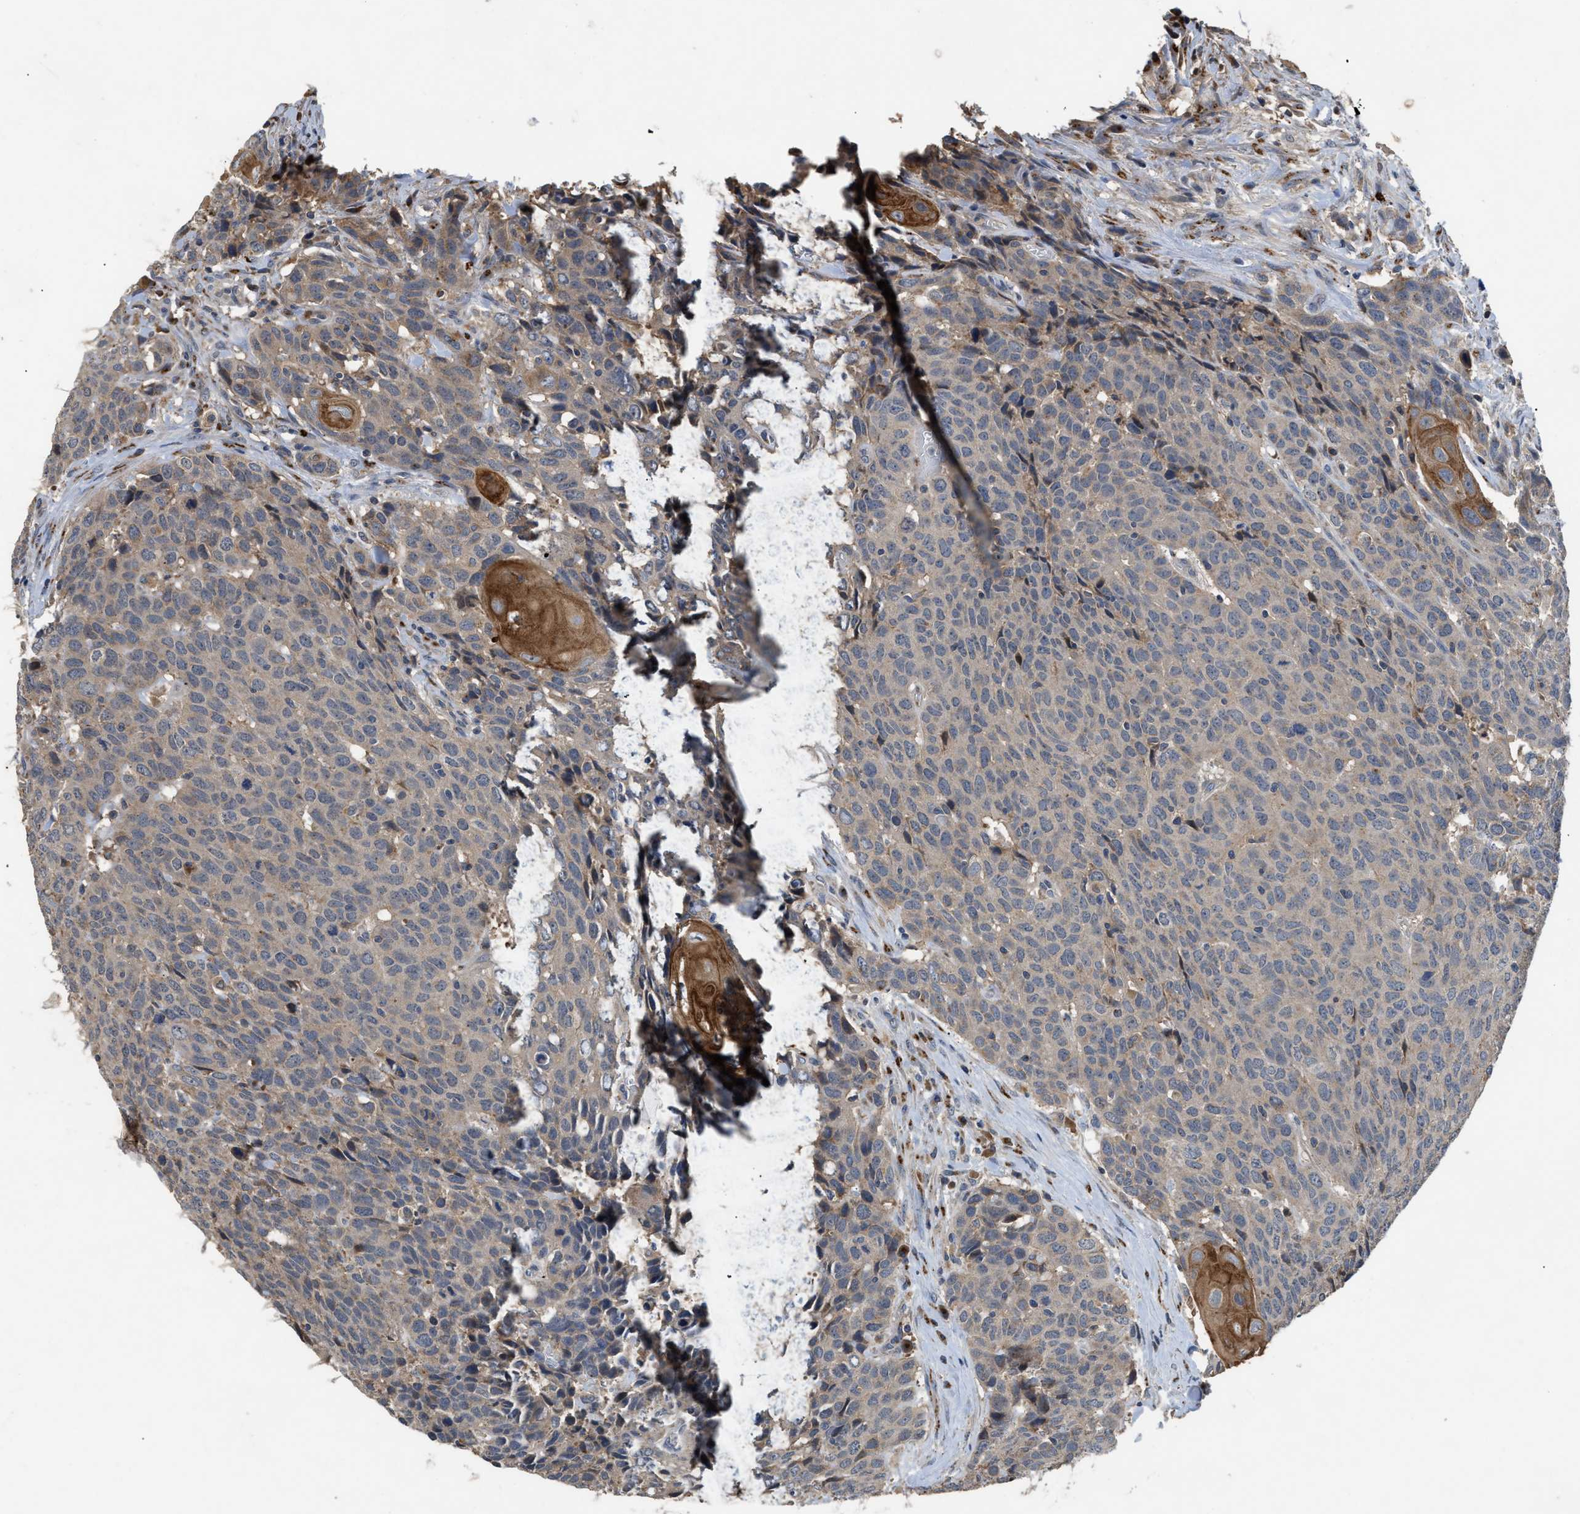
{"staining": {"intensity": "weak", "quantity": ">75%", "location": "cytoplasmic/membranous"}, "tissue": "head and neck cancer", "cell_type": "Tumor cells", "image_type": "cancer", "snomed": [{"axis": "morphology", "description": "Squamous cell carcinoma, NOS"}, {"axis": "topography", "description": "Head-Neck"}], "caption": "Head and neck cancer (squamous cell carcinoma) was stained to show a protein in brown. There is low levels of weak cytoplasmic/membranous expression in approximately >75% of tumor cells. Using DAB (brown) and hematoxylin (blue) stains, captured at high magnification using brightfield microscopy.", "gene": "SIK2", "patient": {"sex": "male", "age": 66}}